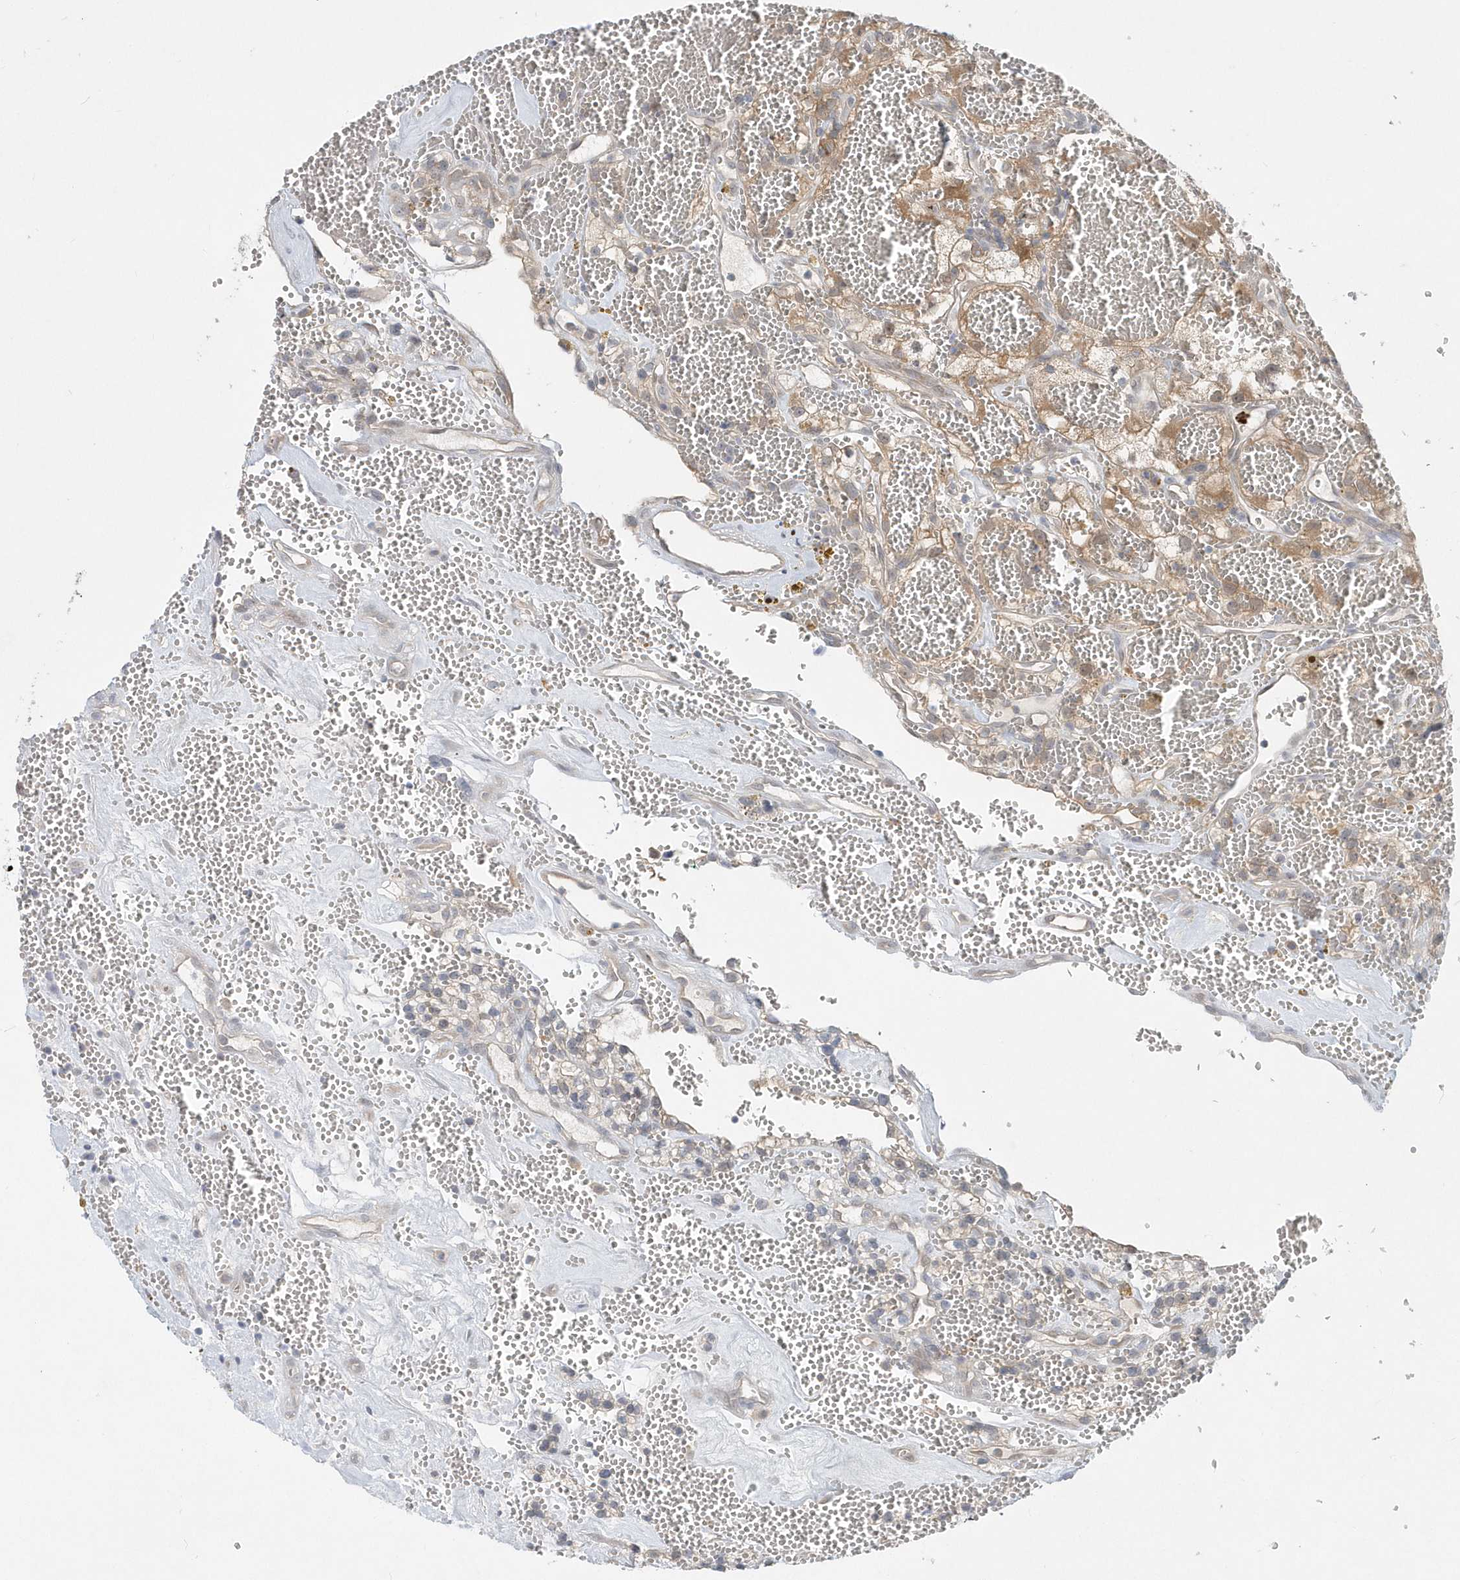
{"staining": {"intensity": "moderate", "quantity": "25%-75%", "location": "cytoplasmic/membranous"}, "tissue": "renal cancer", "cell_type": "Tumor cells", "image_type": "cancer", "snomed": [{"axis": "morphology", "description": "Adenocarcinoma, NOS"}, {"axis": "topography", "description": "Kidney"}], "caption": "An immunohistochemistry (IHC) photomicrograph of neoplastic tissue is shown. Protein staining in brown shows moderate cytoplasmic/membranous positivity in renal adenocarcinoma within tumor cells.", "gene": "RNF7", "patient": {"sex": "female", "age": 57}}